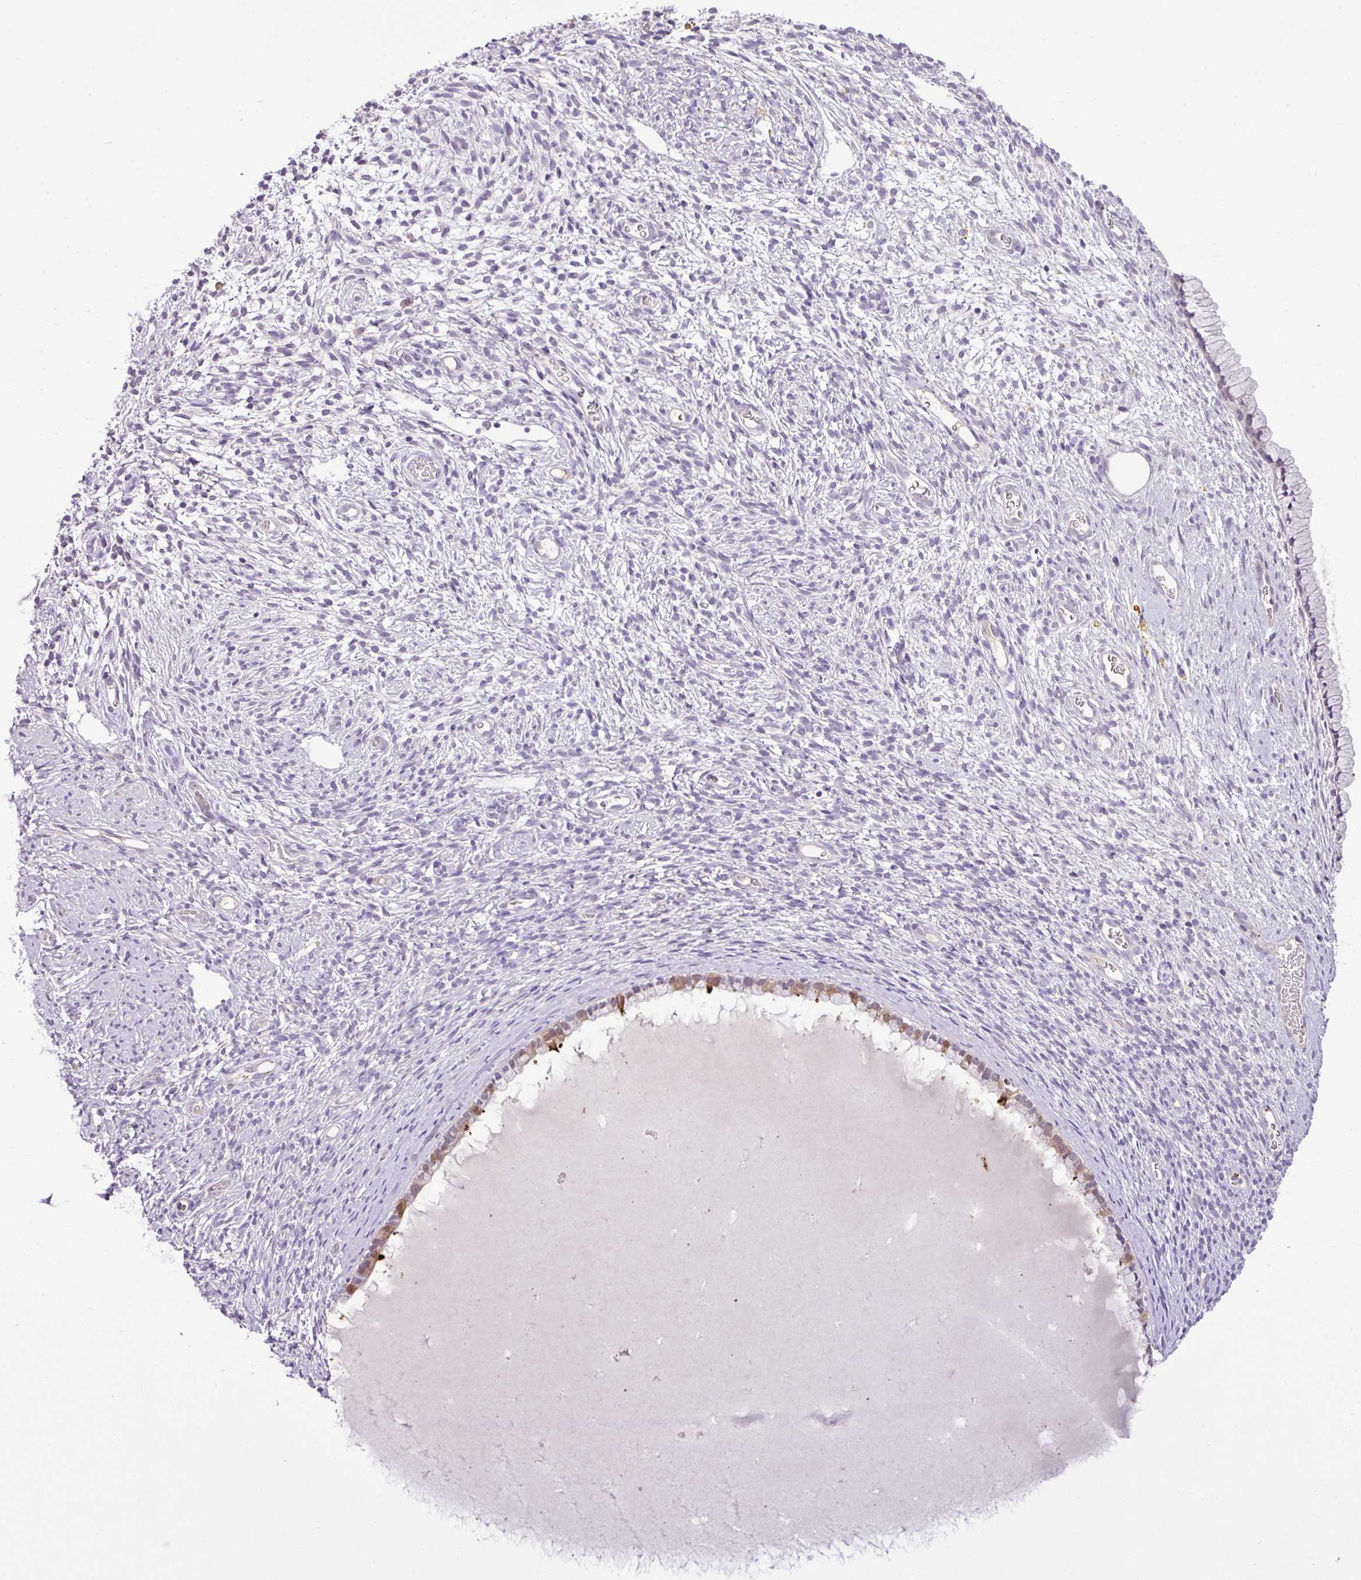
{"staining": {"intensity": "strong", "quantity": "<25%", "location": "cytoplasmic/membranous"}, "tissue": "cervix", "cell_type": "Glandular cells", "image_type": "normal", "snomed": [{"axis": "morphology", "description": "Normal tissue, NOS"}, {"axis": "topography", "description": "Cervix"}], "caption": "Immunohistochemistry (IHC) photomicrograph of benign cervix: human cervix stained using IHC exhibits medium levels of strong protein expression localized specifically in the cytoplasmic/membranous of glandular cells, appearing as a cytoplasmic/membranous brown color.", "gene": "DNAJB13", "patient": {"sex": "female", "age": 76}}